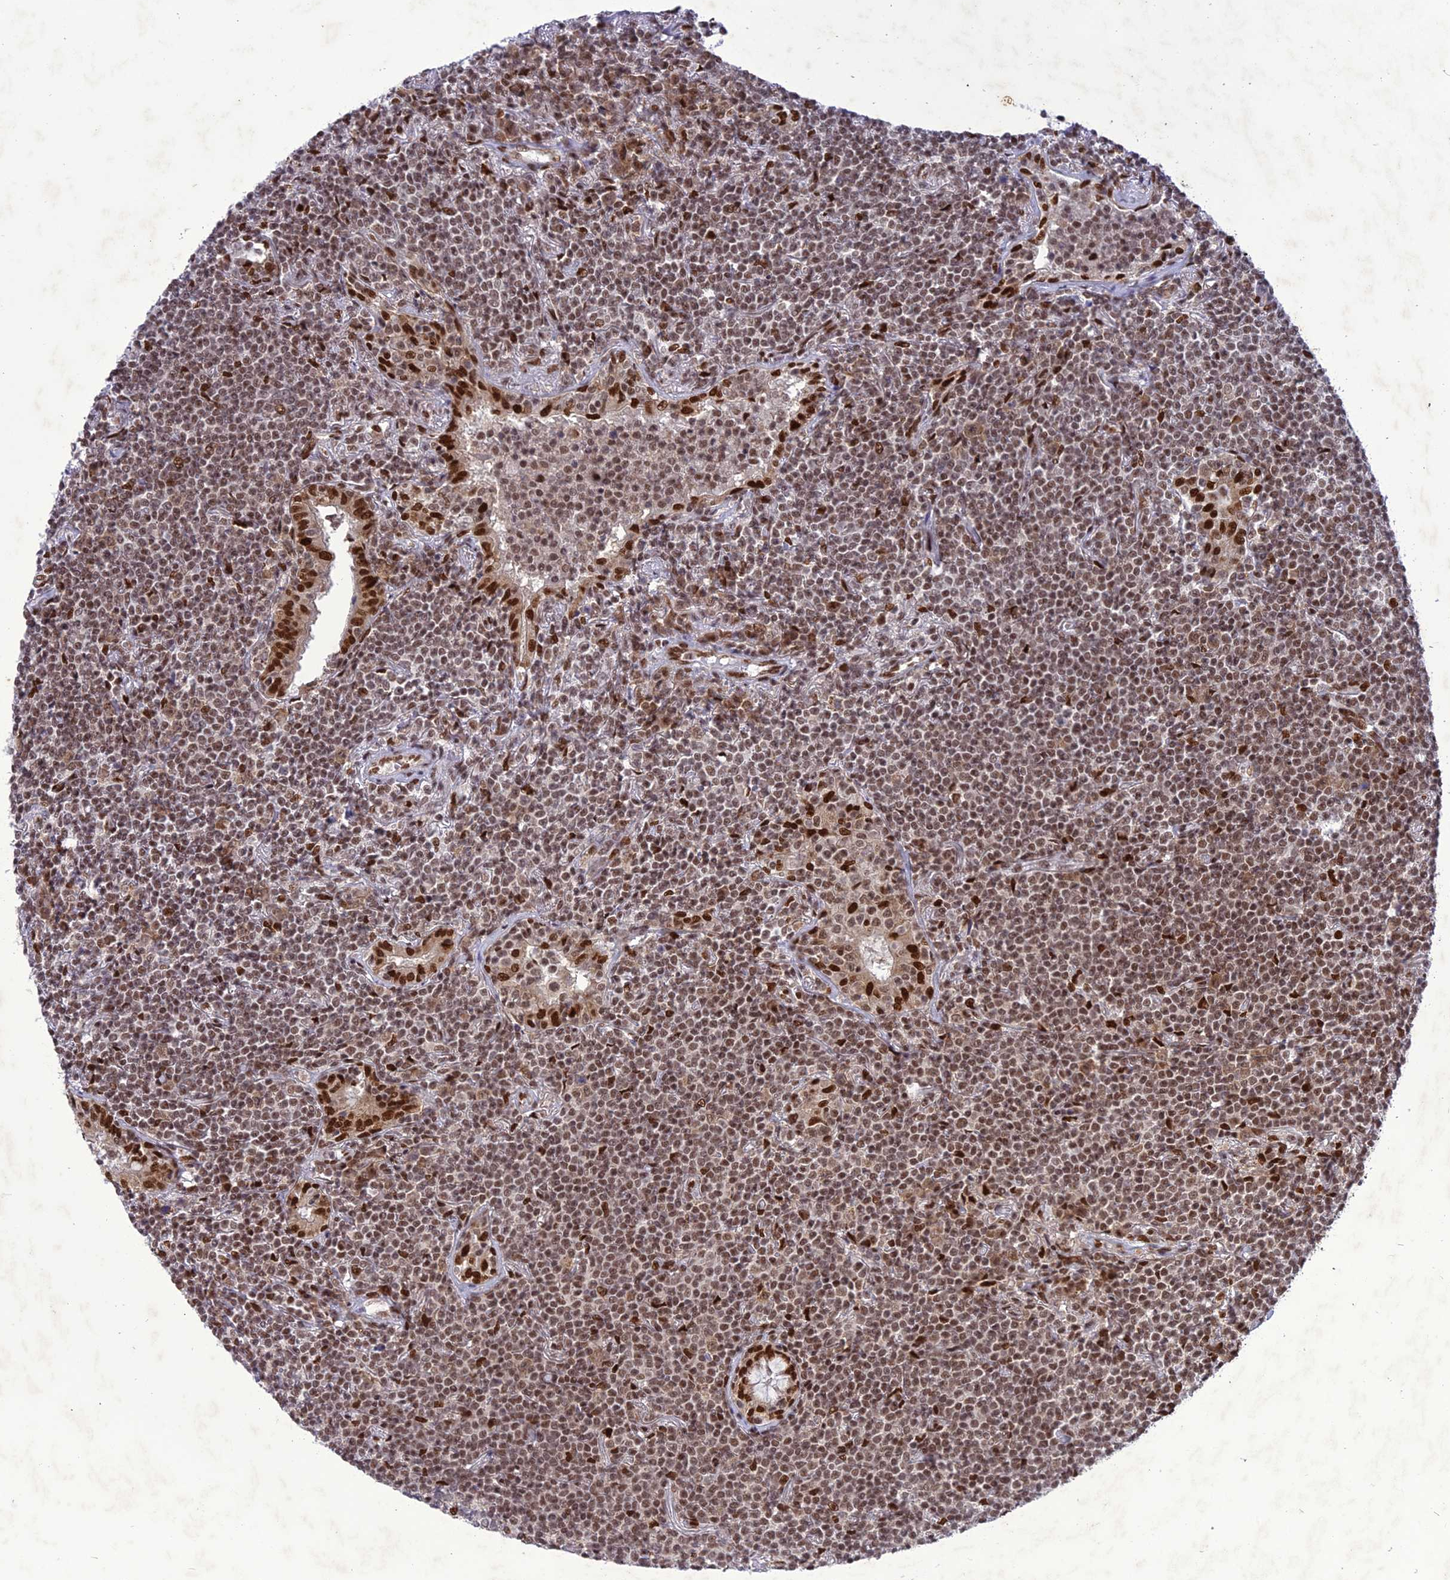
{"staining": {"intensity": "moderate", "quantity": ">75%", "location": "nuclear"}, "tissue": "lymphoma", "cell_type": "Tumor cells", "image_type": "cancer", "snomed": [{"axis": "morphology", "description": "Malignant lymphoma, non-Hodgkin's type, Low grade"}, {"axis": "topography", "description": "Lung"}], "caption": "Approximately >75% of tumor cells in human low-grade malignant lymphoma, non-Hodgkin's type exhibit moderate nuclear protein positivity as visualized by brown immunohistochemical staining.", "gene": "DDX1", "patient": {"sex": "female", "age": 71}}